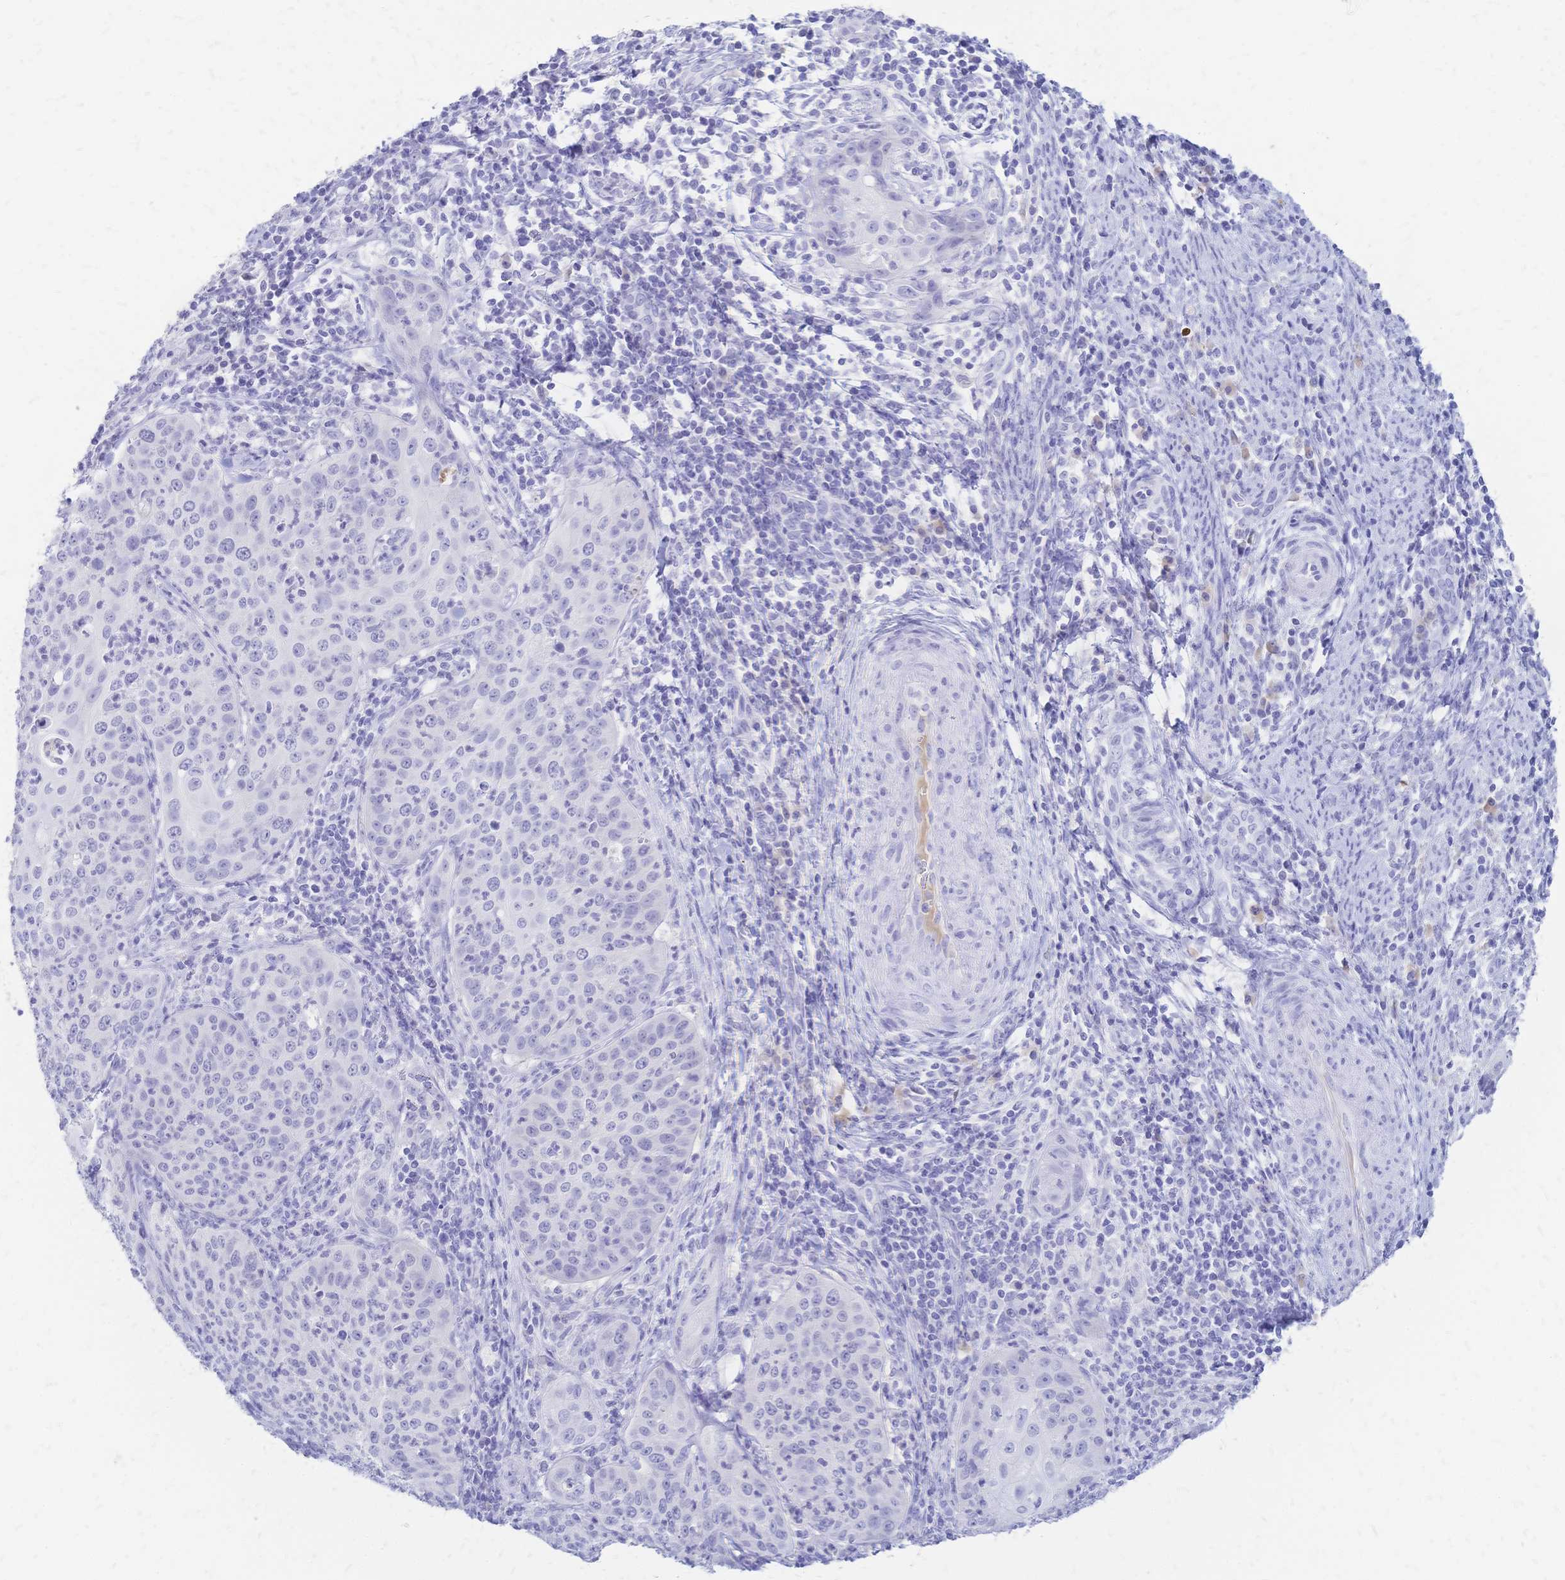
{"staining": {"intensity": "negative", "quantity": "none", "location": "none"}, "tissue": "cervical cancer", "cell_type": "Tumor cells", "image_type": "cancer", "snomed": [{"axis": "morphology", "description": "Squamous cell carcinoma, NOS"}, {"axis": "topography", "description": "Cervix"}], "caption": "This is an immunohistochemistry (IHC) histopathology image of human cervical squamous cell carcinoma. There is no positivity in tumor cells.", "gene": "FA2H", "patient": {"sex": "female", "age": 30}}